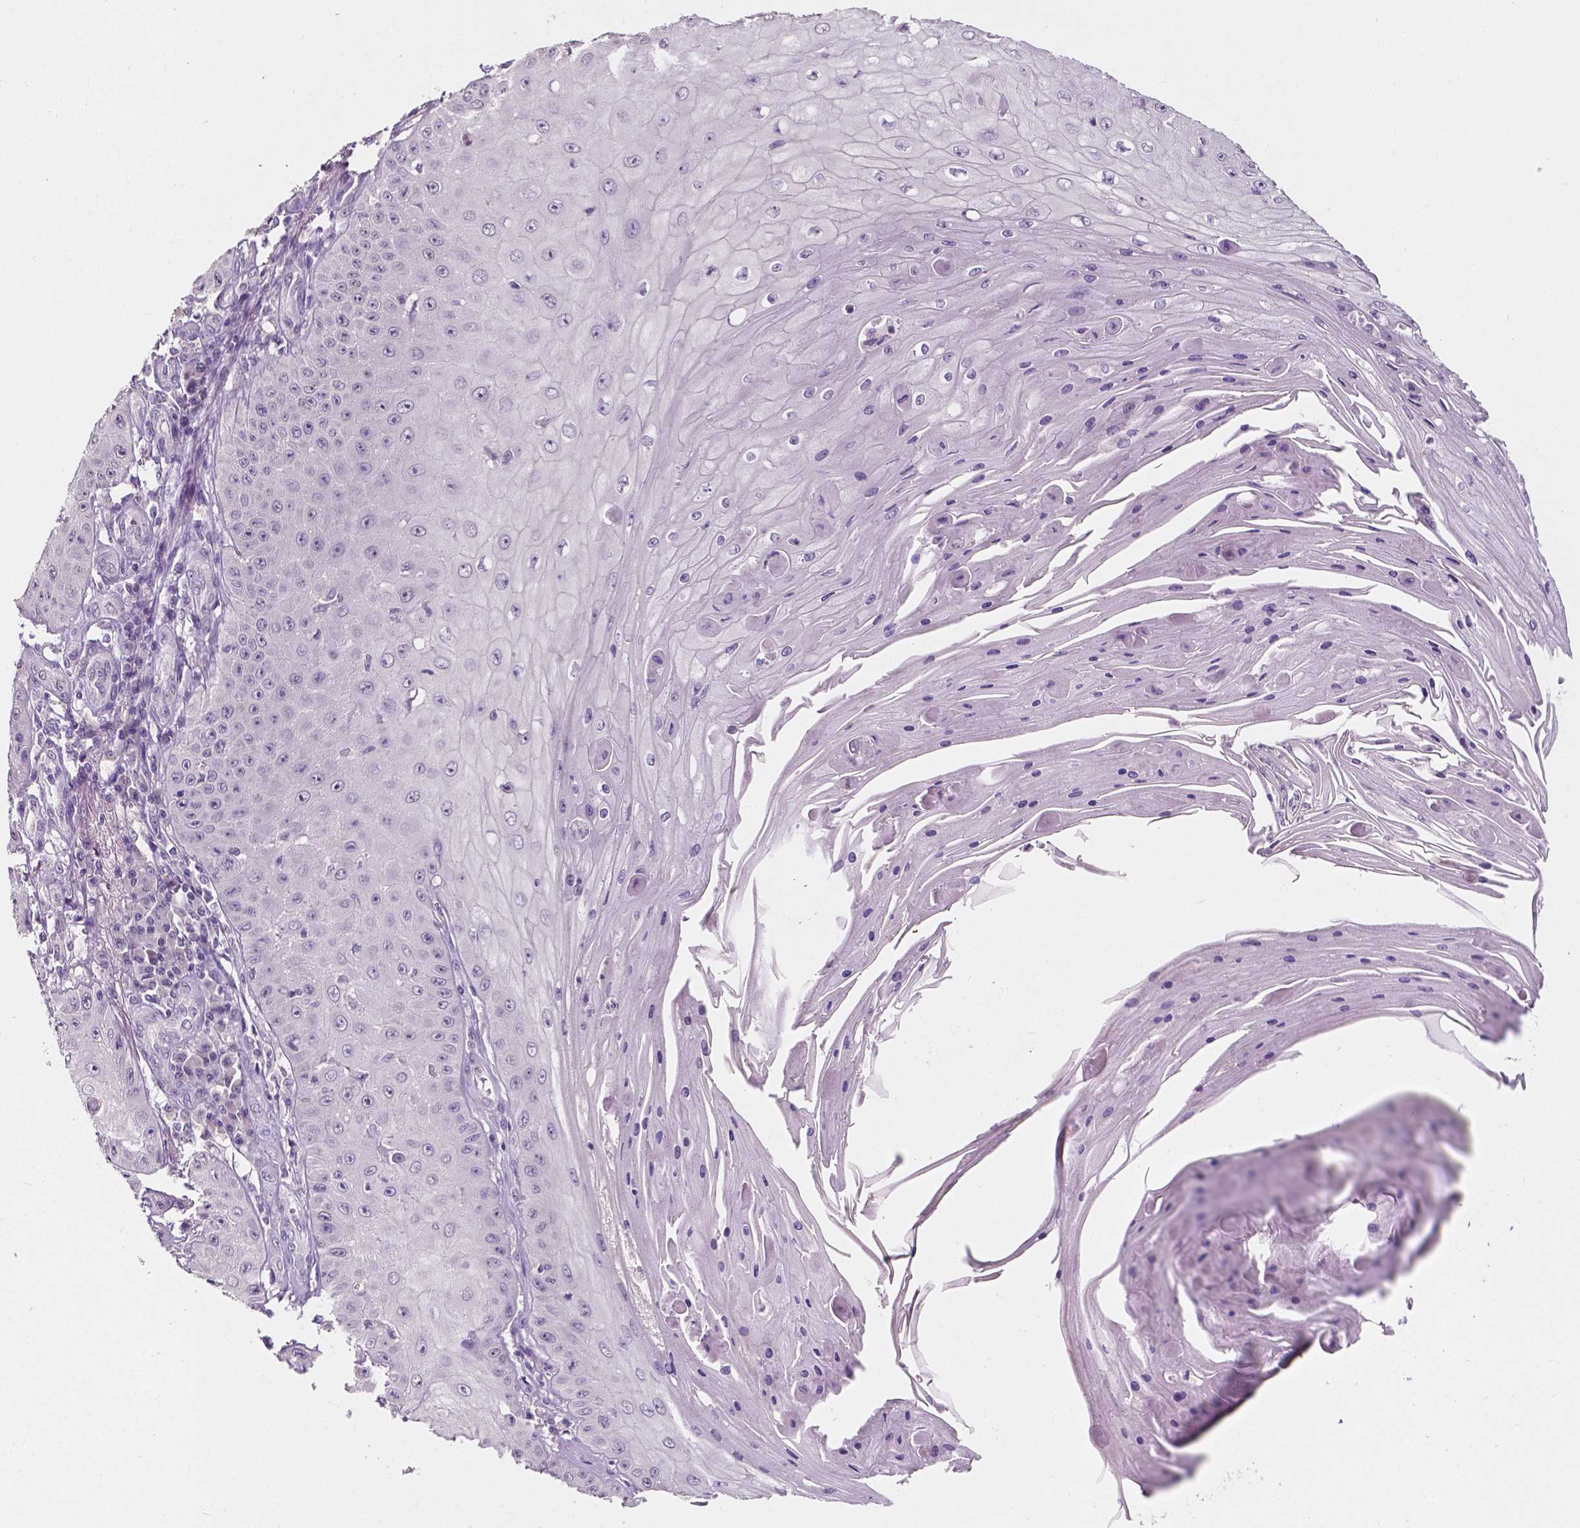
{"staining": {"intensity": "negative", "quantity": "none", "location": "none"}, "tissue": "skin cancer", "cell_type": "Tumor cells", "image_type": "cancer", "snomed": [{"axis": "morphology", "description": "Squamous cell carcinoma, NOS"}, {"axis": "topography", "description": "Skin"}], "caption": "Tumor cells show no significant positivity in skin cancer (squamous cell carcinoma).", "gene": "TAL1", "patient": {"sex": "male", "age": 70}}